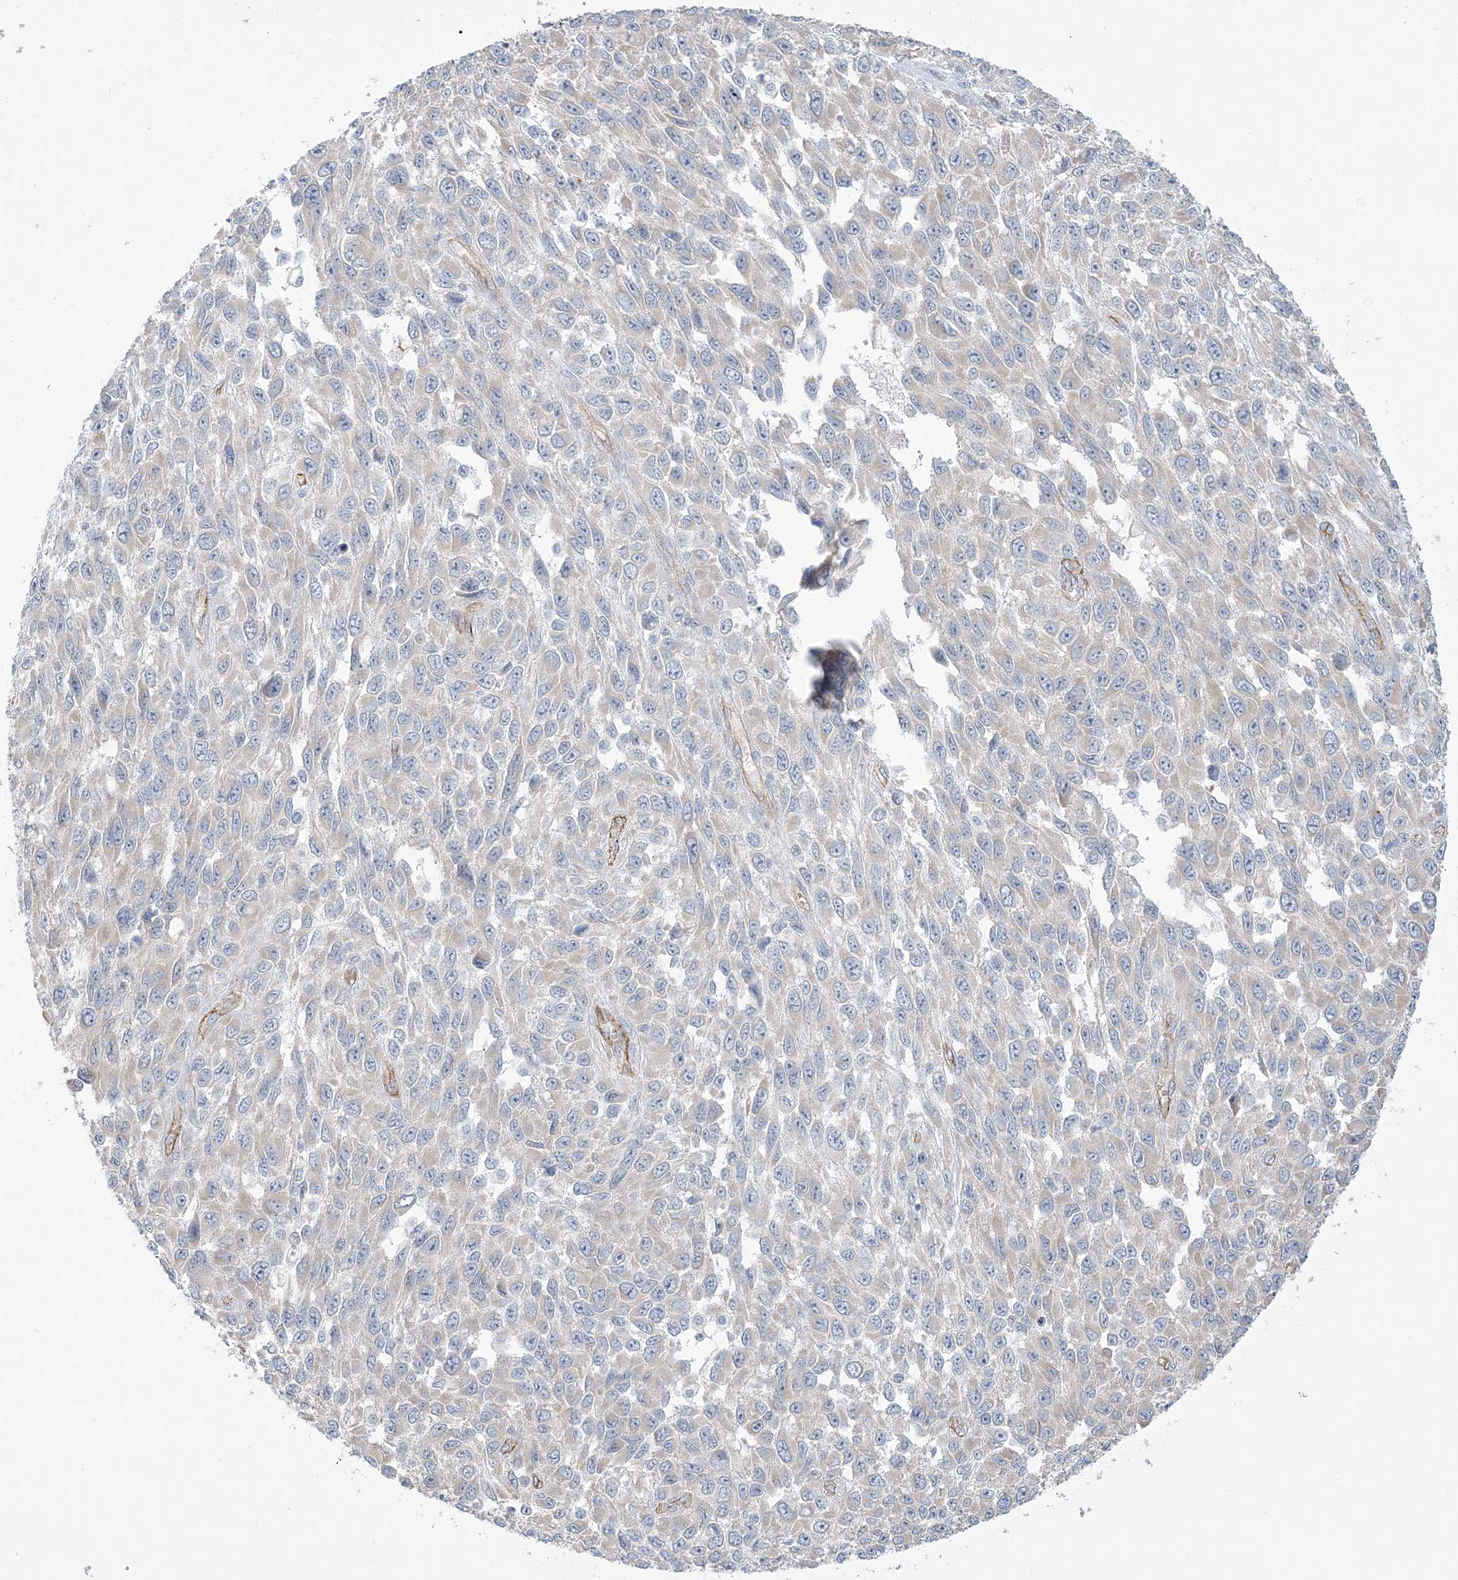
{"staining": {"intensity": "negative", "quantity": "none", "location": "none"}, "tissue": "melanoma", "cell_type": "Tumor cells", "image_type": "cancer", "snomed": [{"axis": "morphology", "description": "Malignant melanoma, NOS"}, {"axis": "topography", "description": "Skin"}], "caption": "High power microscopy photomicrograph of an immunohistochemistry (IHC) image of malignant melanoma, revealing no significant expression in tumor cells.", "gene": "FARSB", "patient": {"sex": "female", "age": 96}}